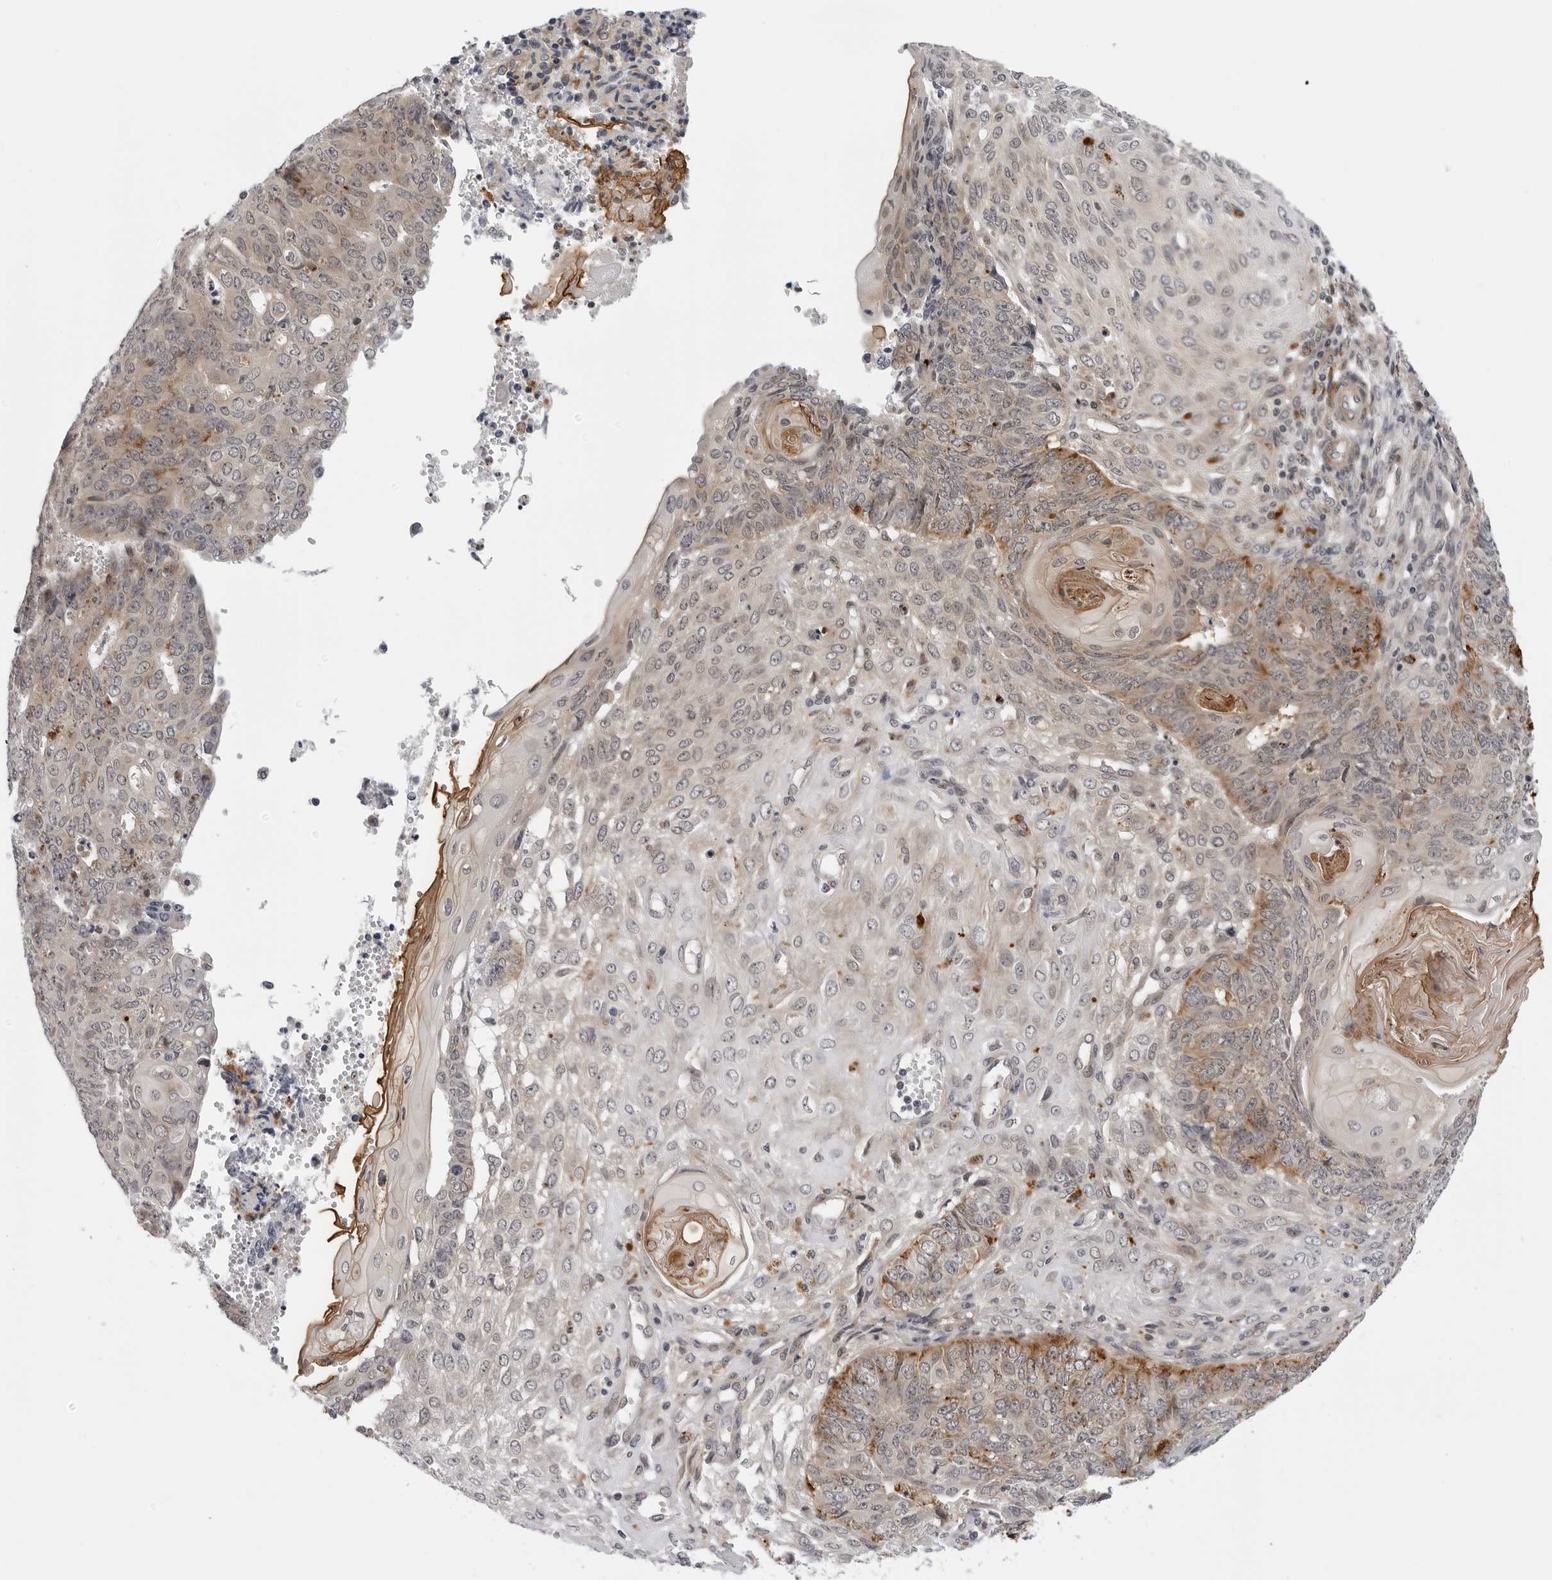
{"staining": {"intensity": "moderate", "quantity": "25%-75%", "location": "cytoplasmic/membranous"}, "tissue": "endometrial cancer", "cell_type": "Tumor cells", "image_type": "cancer", "snomed": [{"axis": "morphology", "description": "Adenocarcinoma, NOS"}, {"axis": "topography", "description": "Endometrium"}], "caption": "This is a photomicrograph of immunohistochemistry (IHC) staining of adenocarcinoma (endometrial), which shows moderate staining in the cytoplasmic/membranous of tumor cells.", "gene": "KIAA1614", "patient": {"sex": "female", "age": 32}}